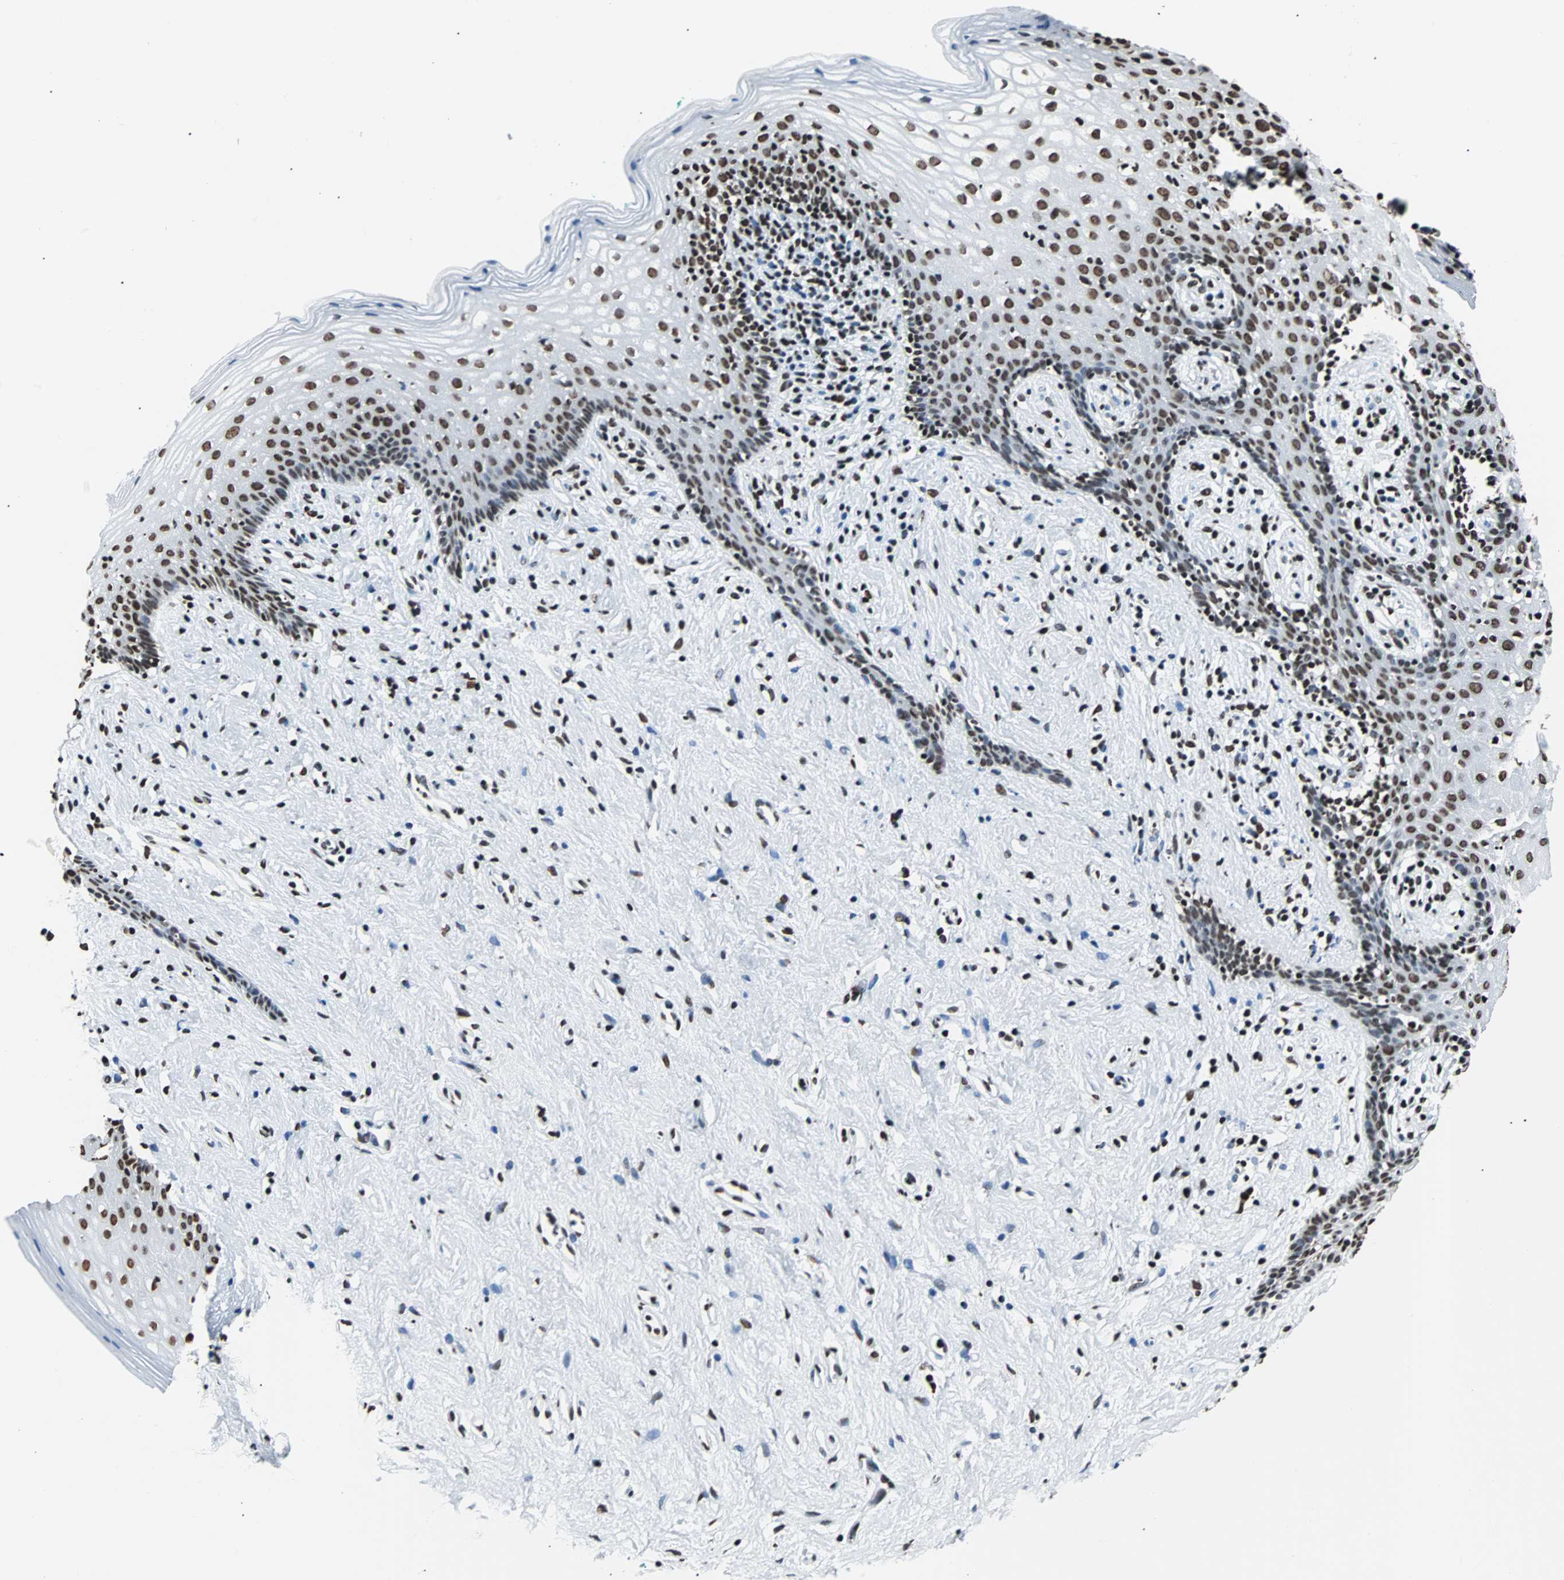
{"staining": {"intensity": "strong", "quantity": ">75%", "location": "nuclear"}, "tissue": "vagina", "cell_type": "Squamous epithelial cells", "image_type": "normal", "snomed": [{"axis": "morphology", "description": "Normal tissue, NOS"}, {"axis": "topography", "description": "Vagina"}], "caption": "Benign vagina displays strong nuclear staining in about >75% of squamous epithelial cells (IHC, brightfield microscopy, high magnification)..", "gene": "FUBP1", "patient": {"sex": "female", "age": 44}}